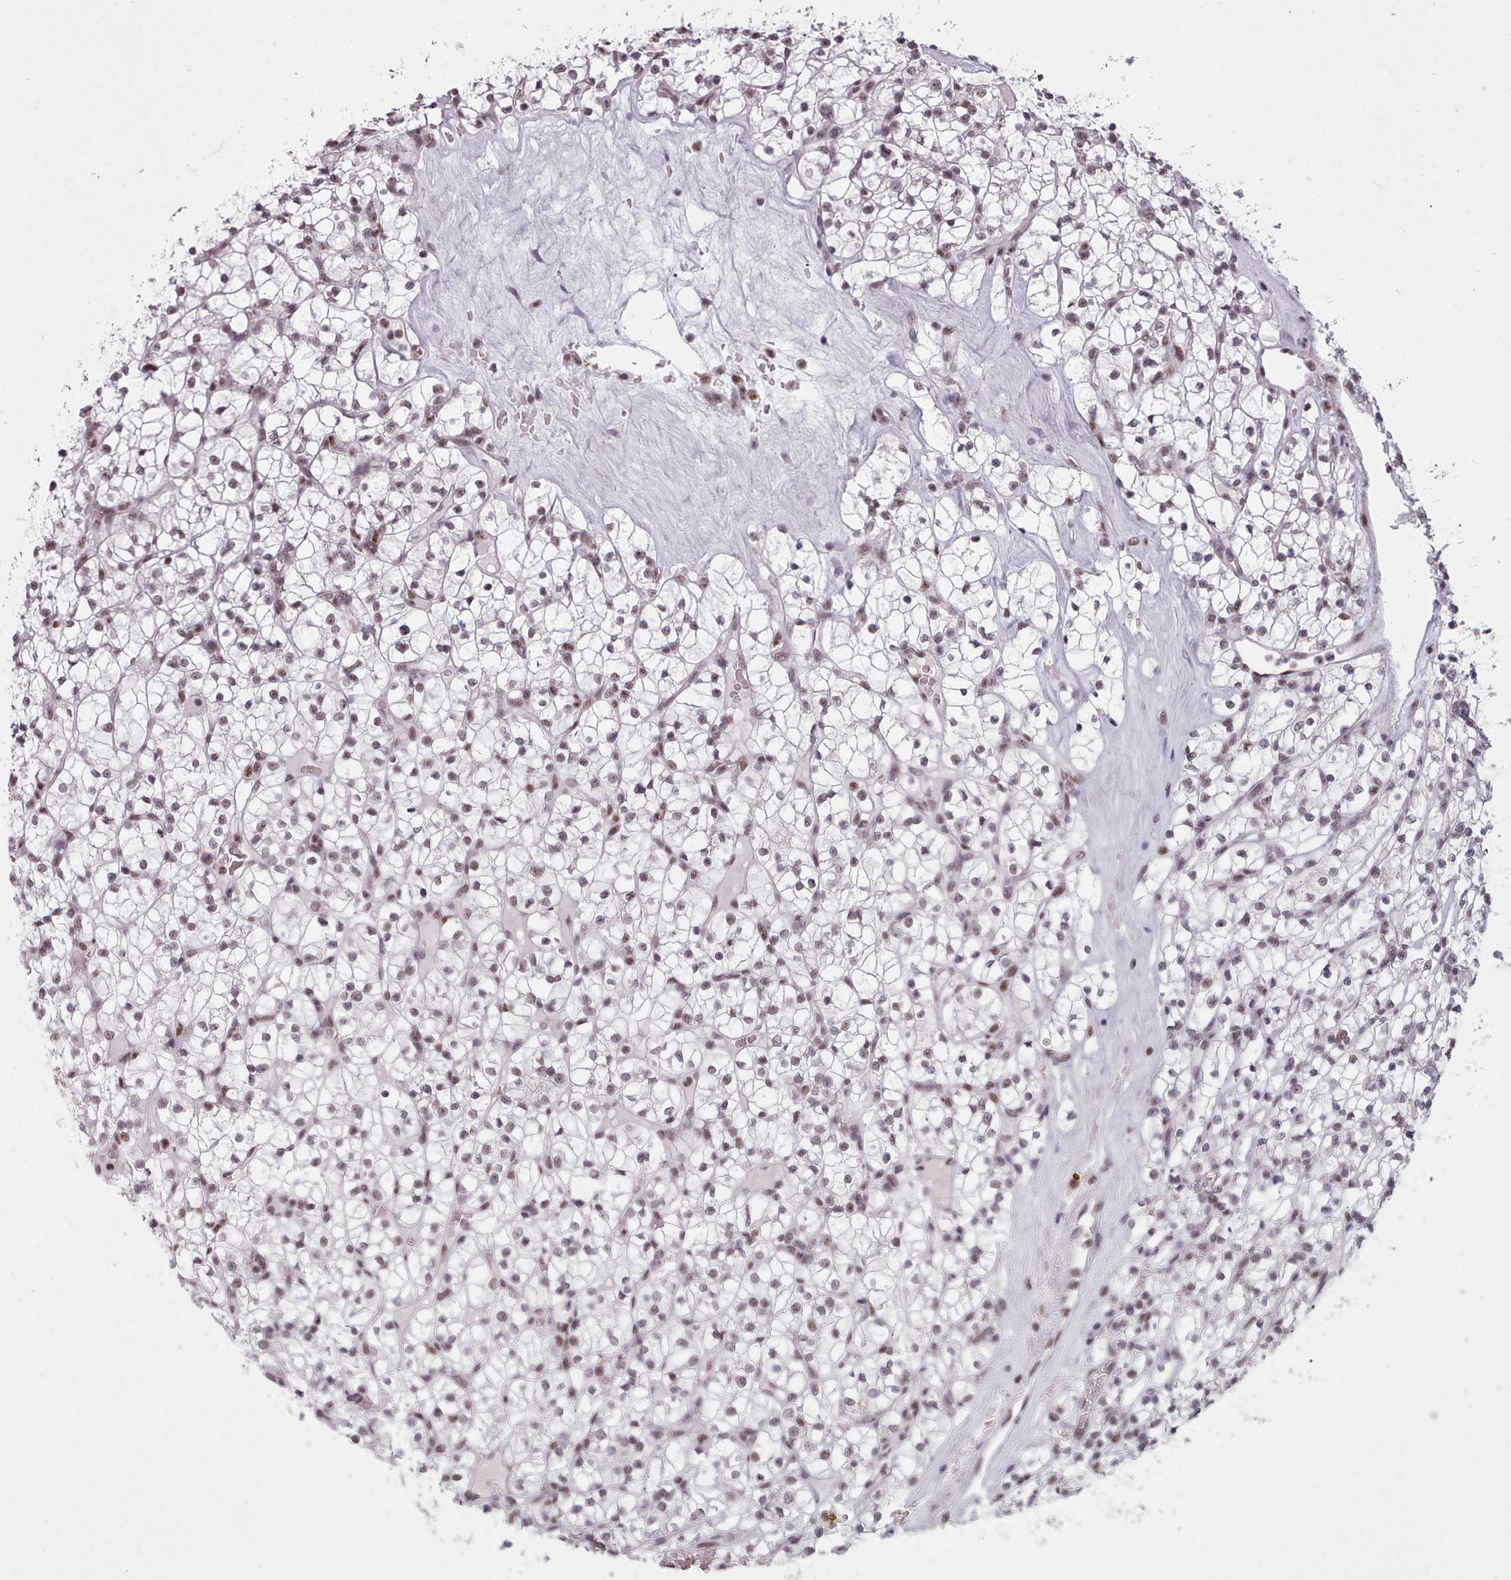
{"staining": {"intensity": "moderate", "quantity": ">75%", "location": "nuclear"}, "tissue": "renal cancer", "cell_type": "Tumor cells", "image_type": "cancer", "snomed": [{"axis": "morphology", "description": "Adenocarcinoma, NOS"}, {"axis": "topography", "description": "Kidney"}], "caption": "Renal cancer stained for a protein shows moderate nuclear positivity in tumor cells.", "gene": "SRRM1", "patient": {"sex": "female", "age": 64}}